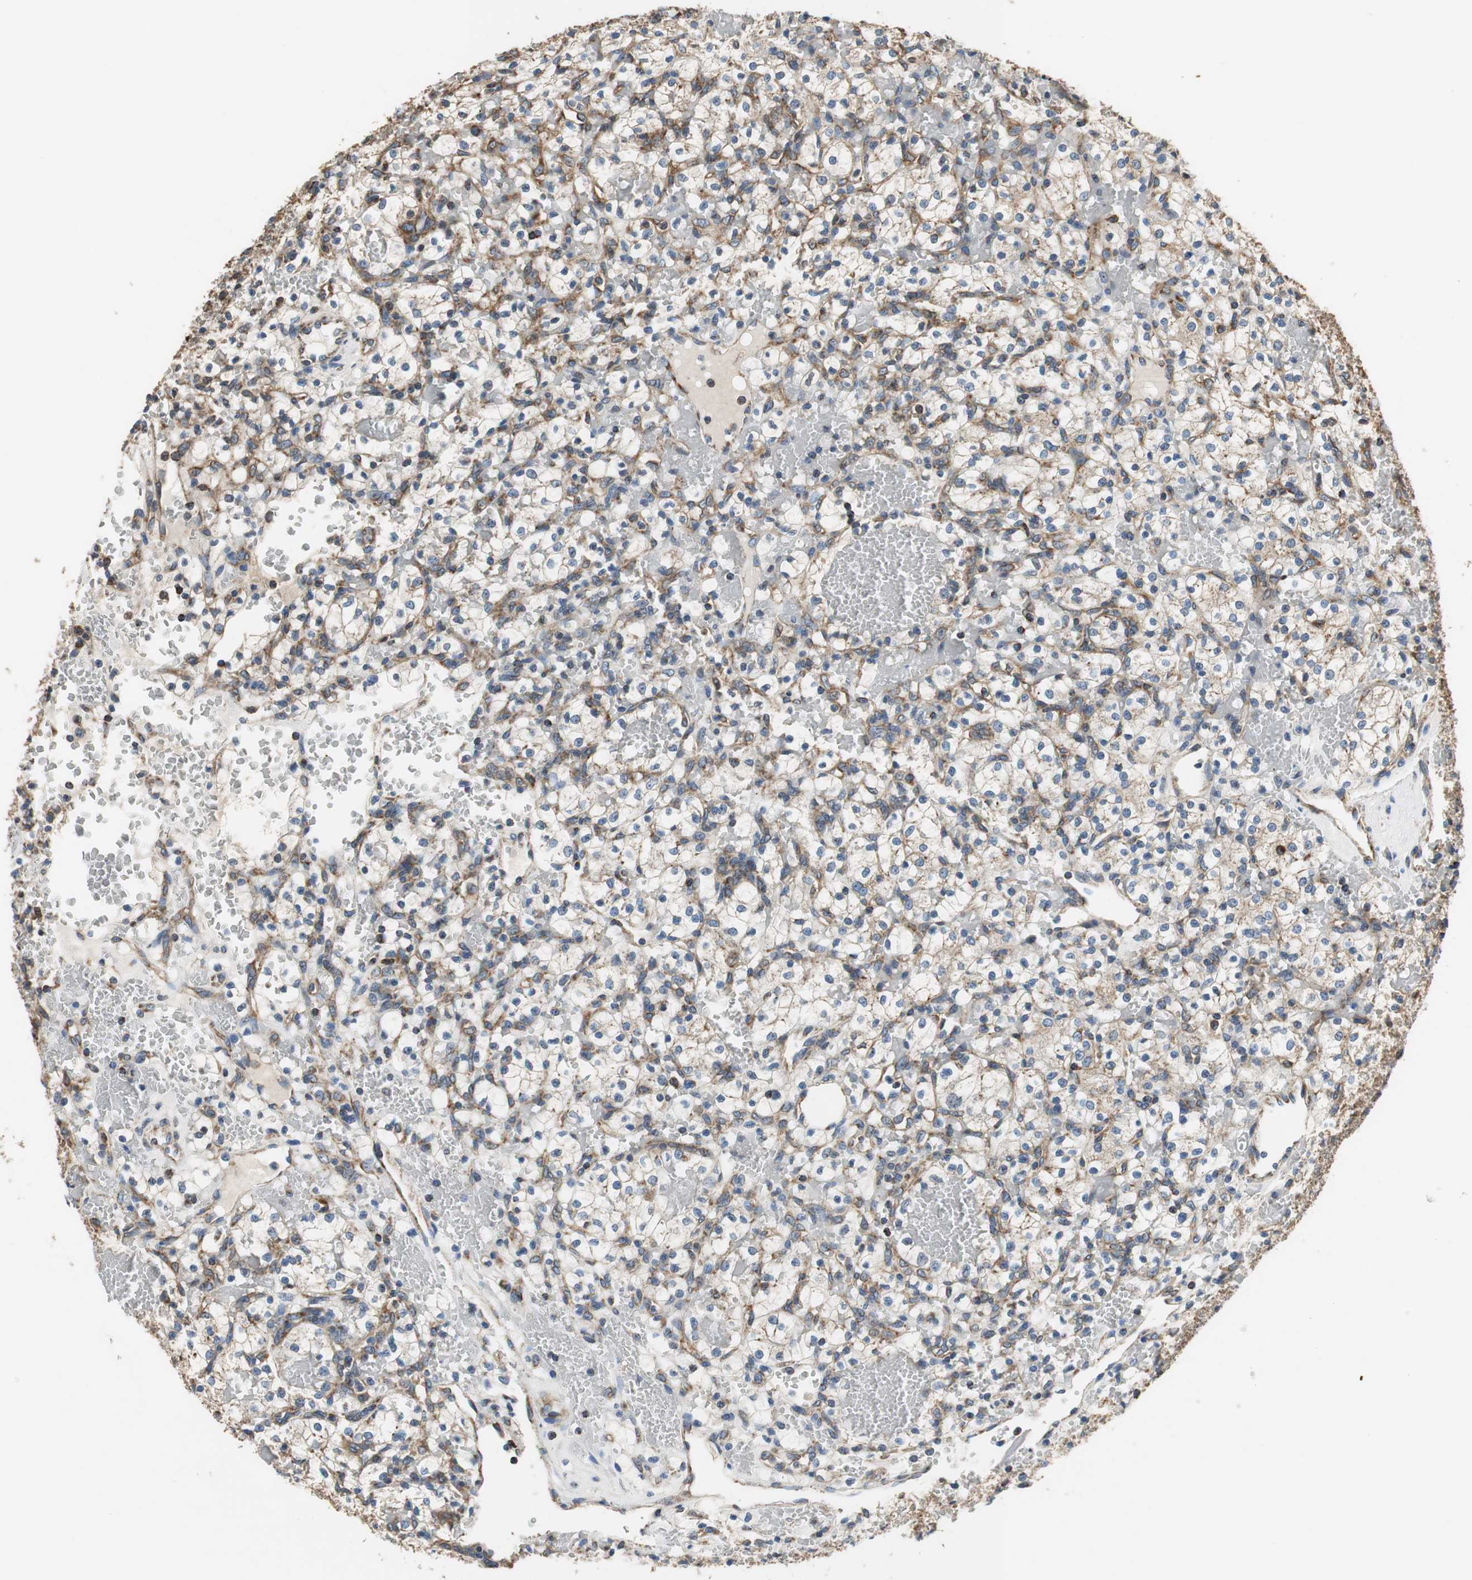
{"staining": {"intensity": "negative", "quantity": "none", "location": "none"}, "tissue": "renal cancer", "cell_type": "Tumor cells", "image_type": "cancer", "snomed": [{"axis": "morphology", "description": "Adenocarcinoma, NOS"}, {"axis": "topography", "description": "Kidney"}], "caption": "High magnification brightfield microscopy of renal cancer (adenocarcinoma) stained with DAB (3,3'-diaminobenzidine) (brown) and counterstained with hematoxylin (blue): tumor cells show no significant staining.", "gene": "GSTK1", "patient": {"sex": "female", "age": 60}}